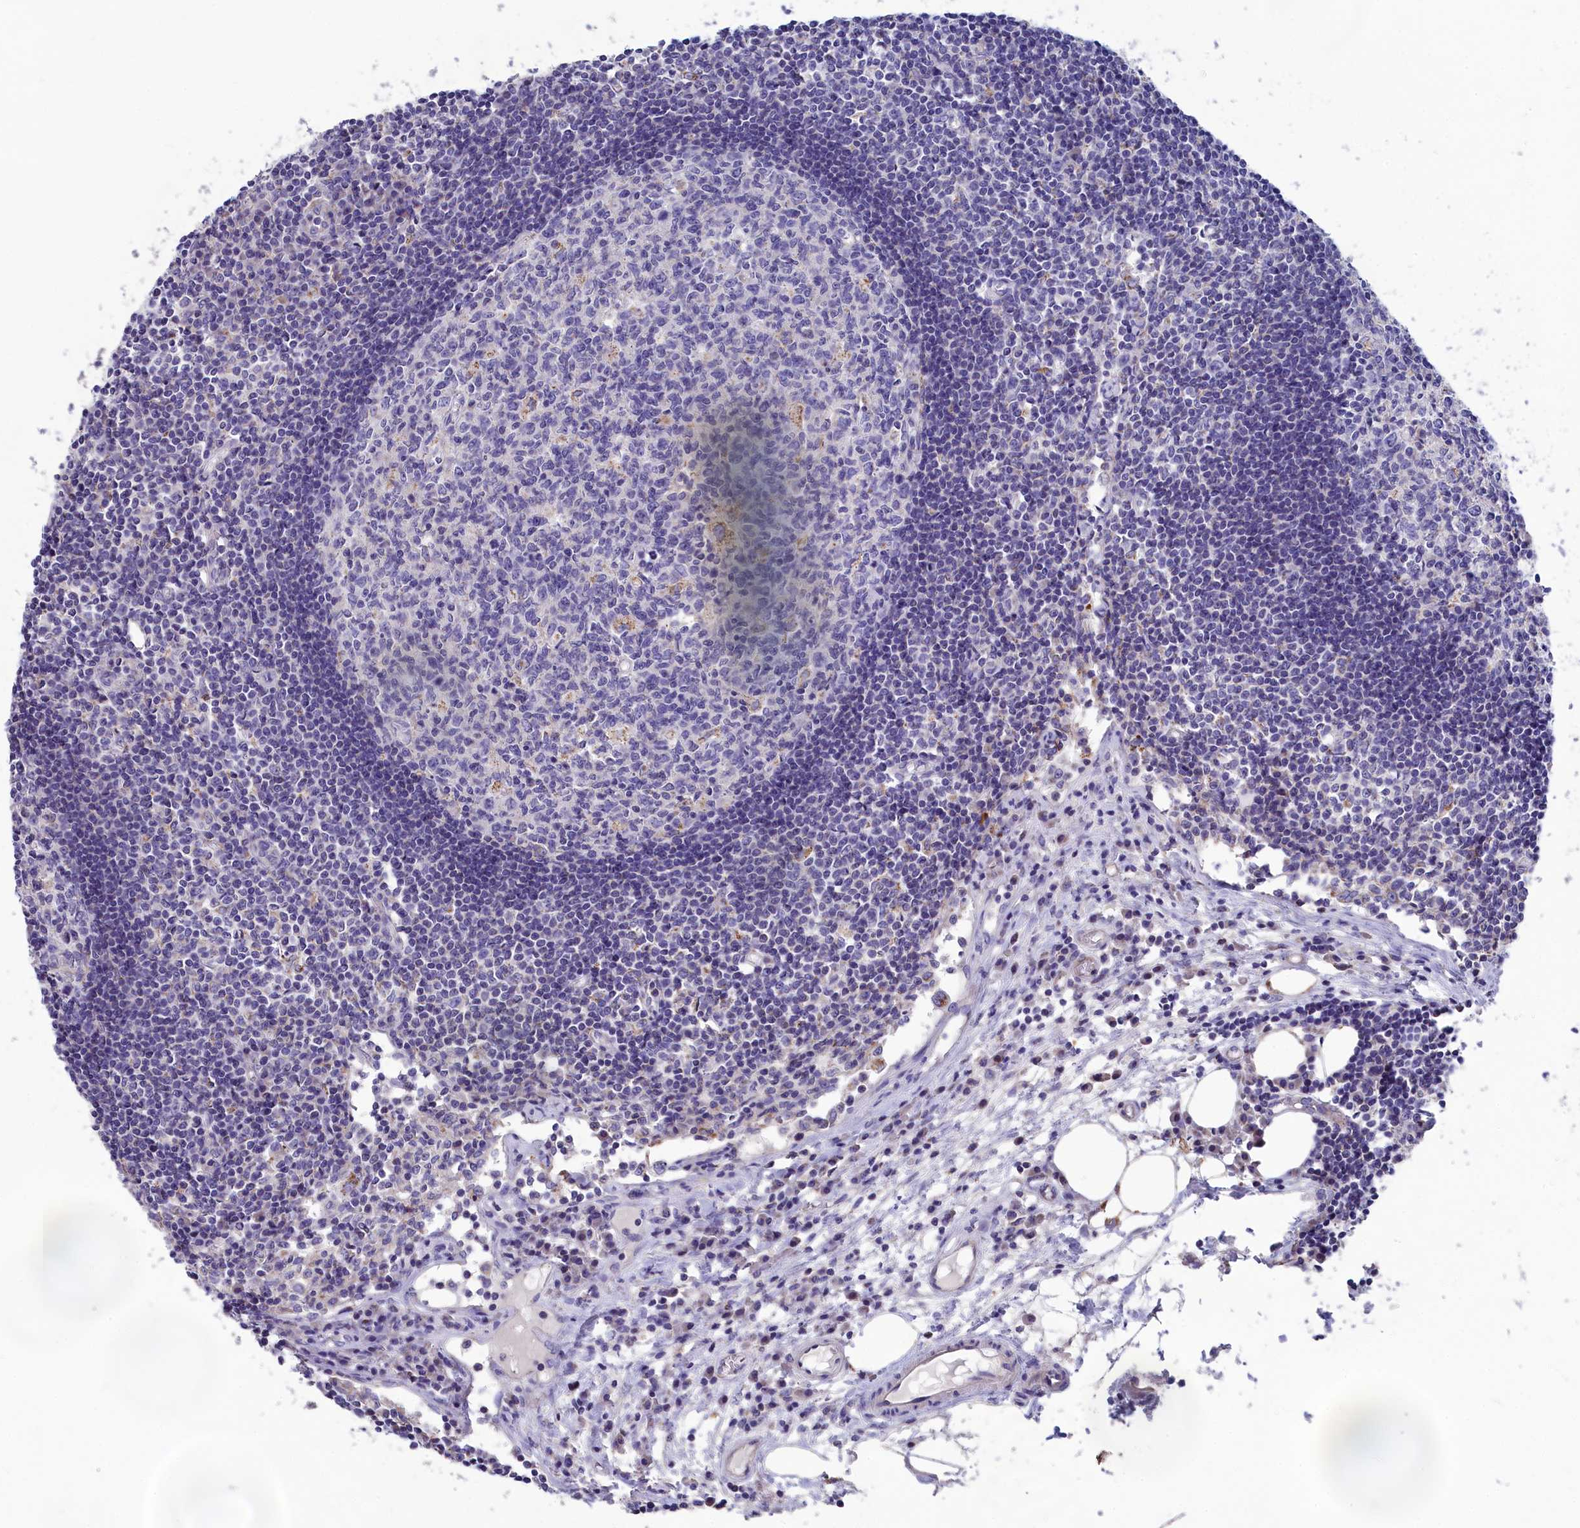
{"staining": {"intensity": "negative", "quantity": "none", "location": "none"}, "tissue": "lymph node", "cell_type": "Germinal center cells", "image_type": "normal", "snomed": [{"axis": "morphology", "description": "Normal tissue, NOS"}, {"axis": "topography", "description": "Lymph node"}], "caption": "The photomicrograph exhibits no significant positivity in germinal center cells of lymph node. (Stains: DAB (3,3'-diaminobenzidine) immunohistochemistry (IHC) with hematoxylin counter stain, Microscopy: brightfield microscopy at high magnification).", "gene": "PRDM12", "patient": {"sex": "female", "age": 55}}